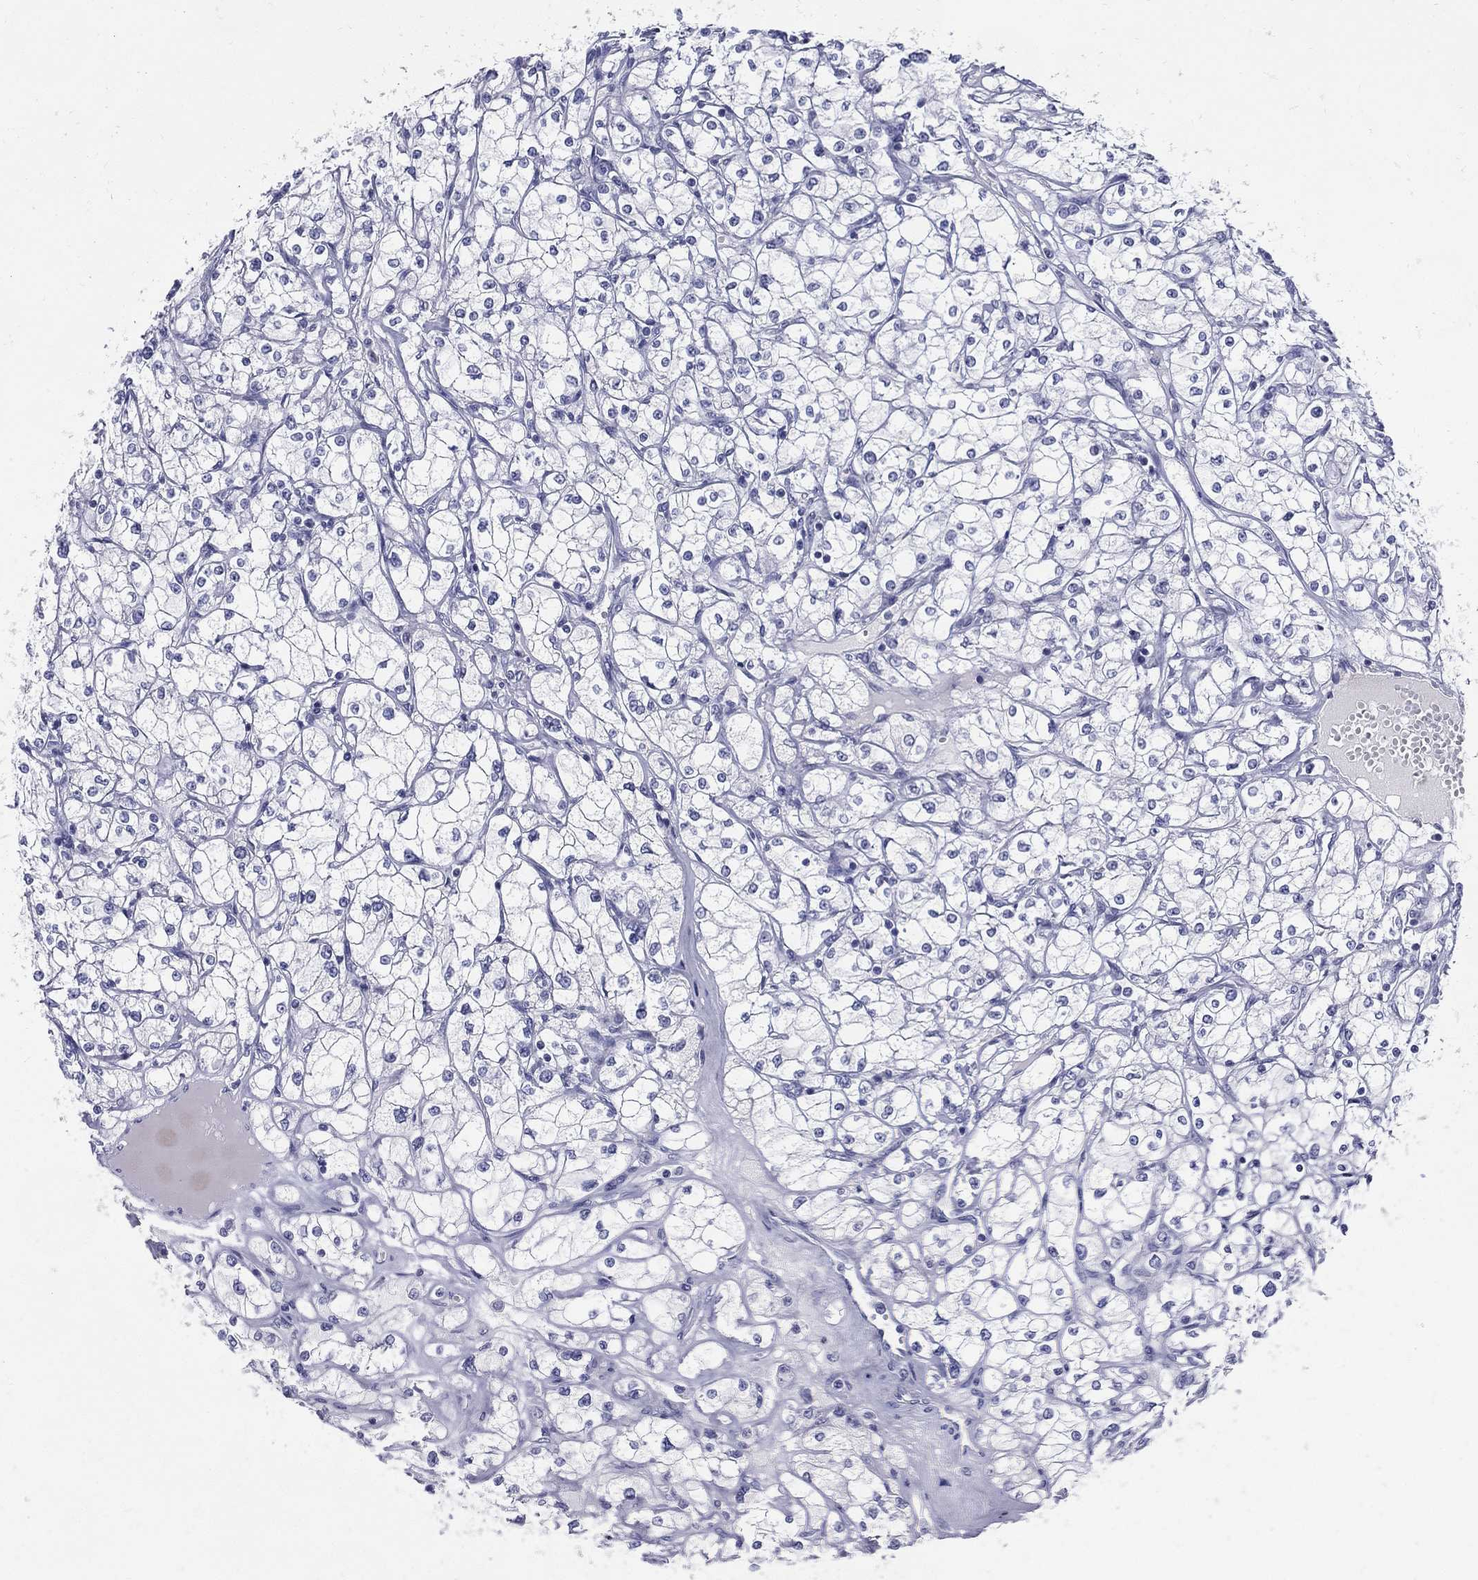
{"staining": {"intensity": "negative", "quantity": "none", "location": "none"}, "tissue": "renal cancer", "cell_type": "Tumor cells", "image_type": "cancer", "snomed": [{"axis": "morphology", "description": "Adenocarcinoma, NOS"}, {"axis": "topography", "description": "Kidney"}], "caption": "Tumor cells are negative for protein expression in human renal cancer.", "gene": "KIF2C", "patient": {"sex": "male", "age": 67}}